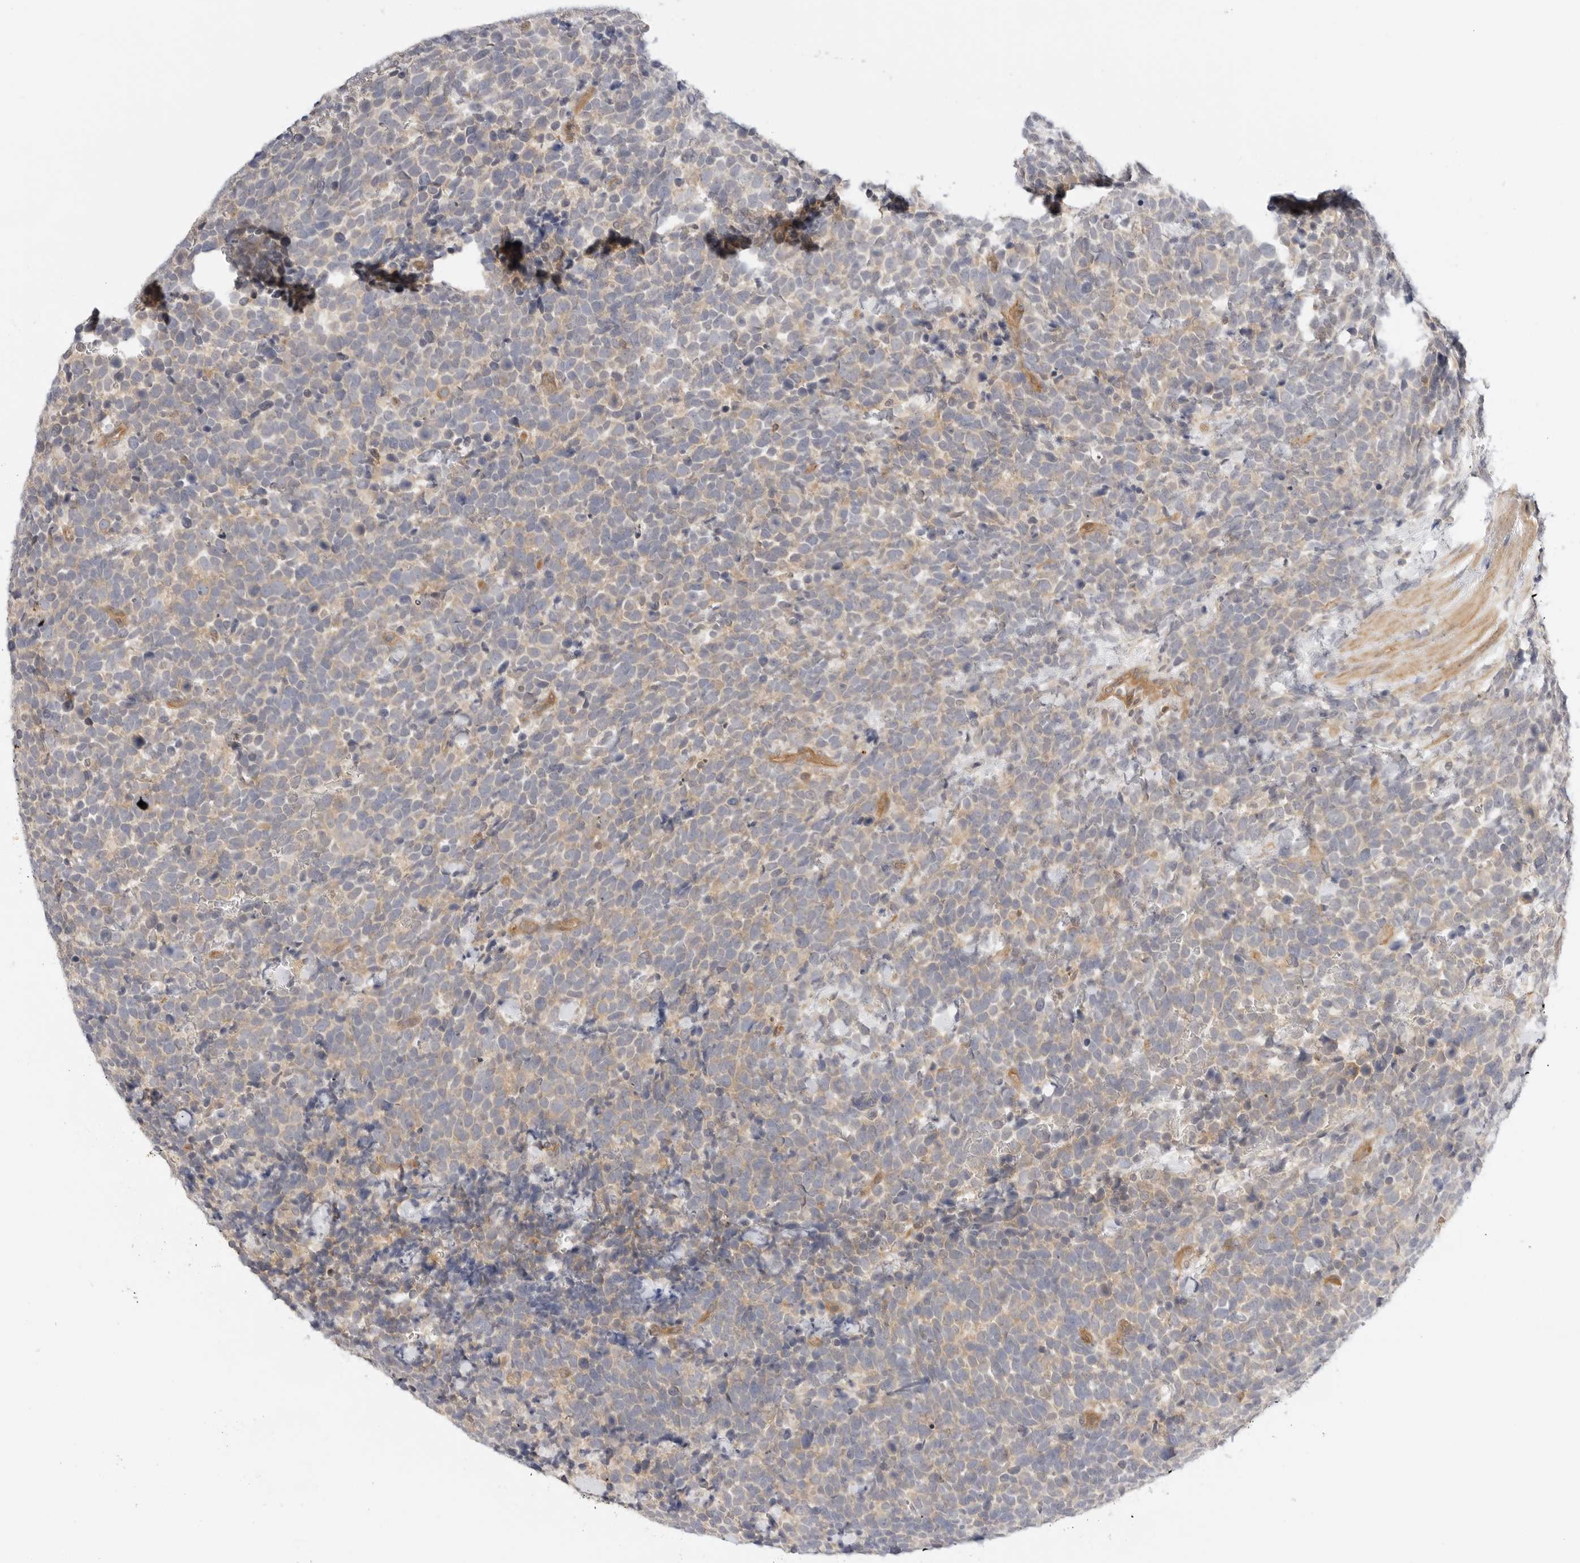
{"staining": {"intensity": "weak", "quantity": "25%-75%", "location": "cytoplasmic/membranous"}, "tissue": "urothelial cancer", "cell_type": "Tumor cells", "image_type": "cancer", "snomed": [{"axis": "morphology", "description": "Urothelial carcinoma, High grade"}, {"axis": "topography", "description": "Urinary bladder"}], "caption": "IHC image of human urothelial carcinoma (high-grade) stained for a protein (brown), which displays low levels of weak cytoplasmic/membranous expression in approximately 25%-75% of tumor cells.", "gene": "OSCP1", "patient": {"sex": "female", "age": 82}}